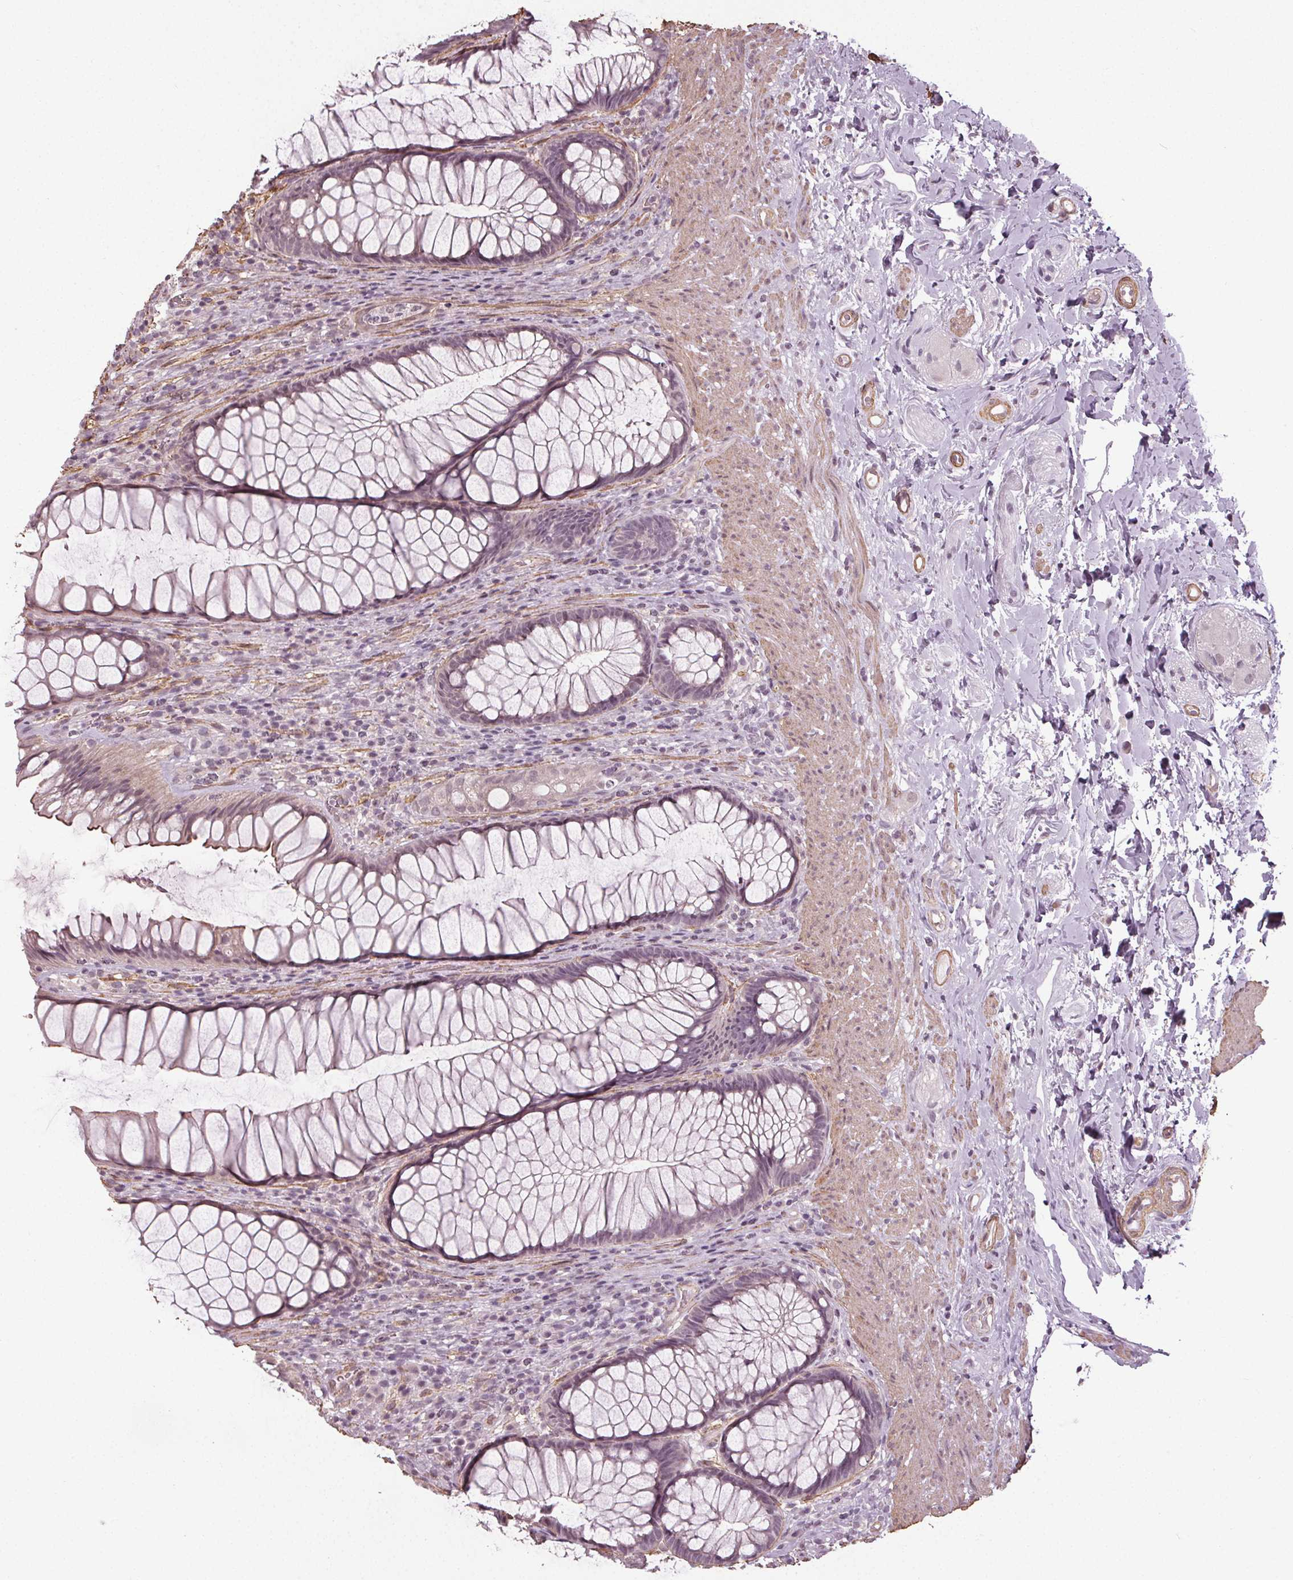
{"staining": {"intensity": "weak", "quantity": "<25%", "location": "cytoplasmic/membranous"}, "tissue": "rectum", "cell_type": "Glandular cells", "image_type": "normal", "snomed": [{"axis": "morphology", "description": "Normal tissue, NOS"}, {"axis": "topography", "description": "Smooth muscle"}, {"axis": "topography", "description": "Rectum"}], "caption": "The photomicrograph displays no significant staining in glandular cells of rectum. The staining is performed using DAB brown chromogen with nuclei counter-stained in using hematoxylin.", "gene": "PKP1", "patient": {"sex": "male", "age": 53}}